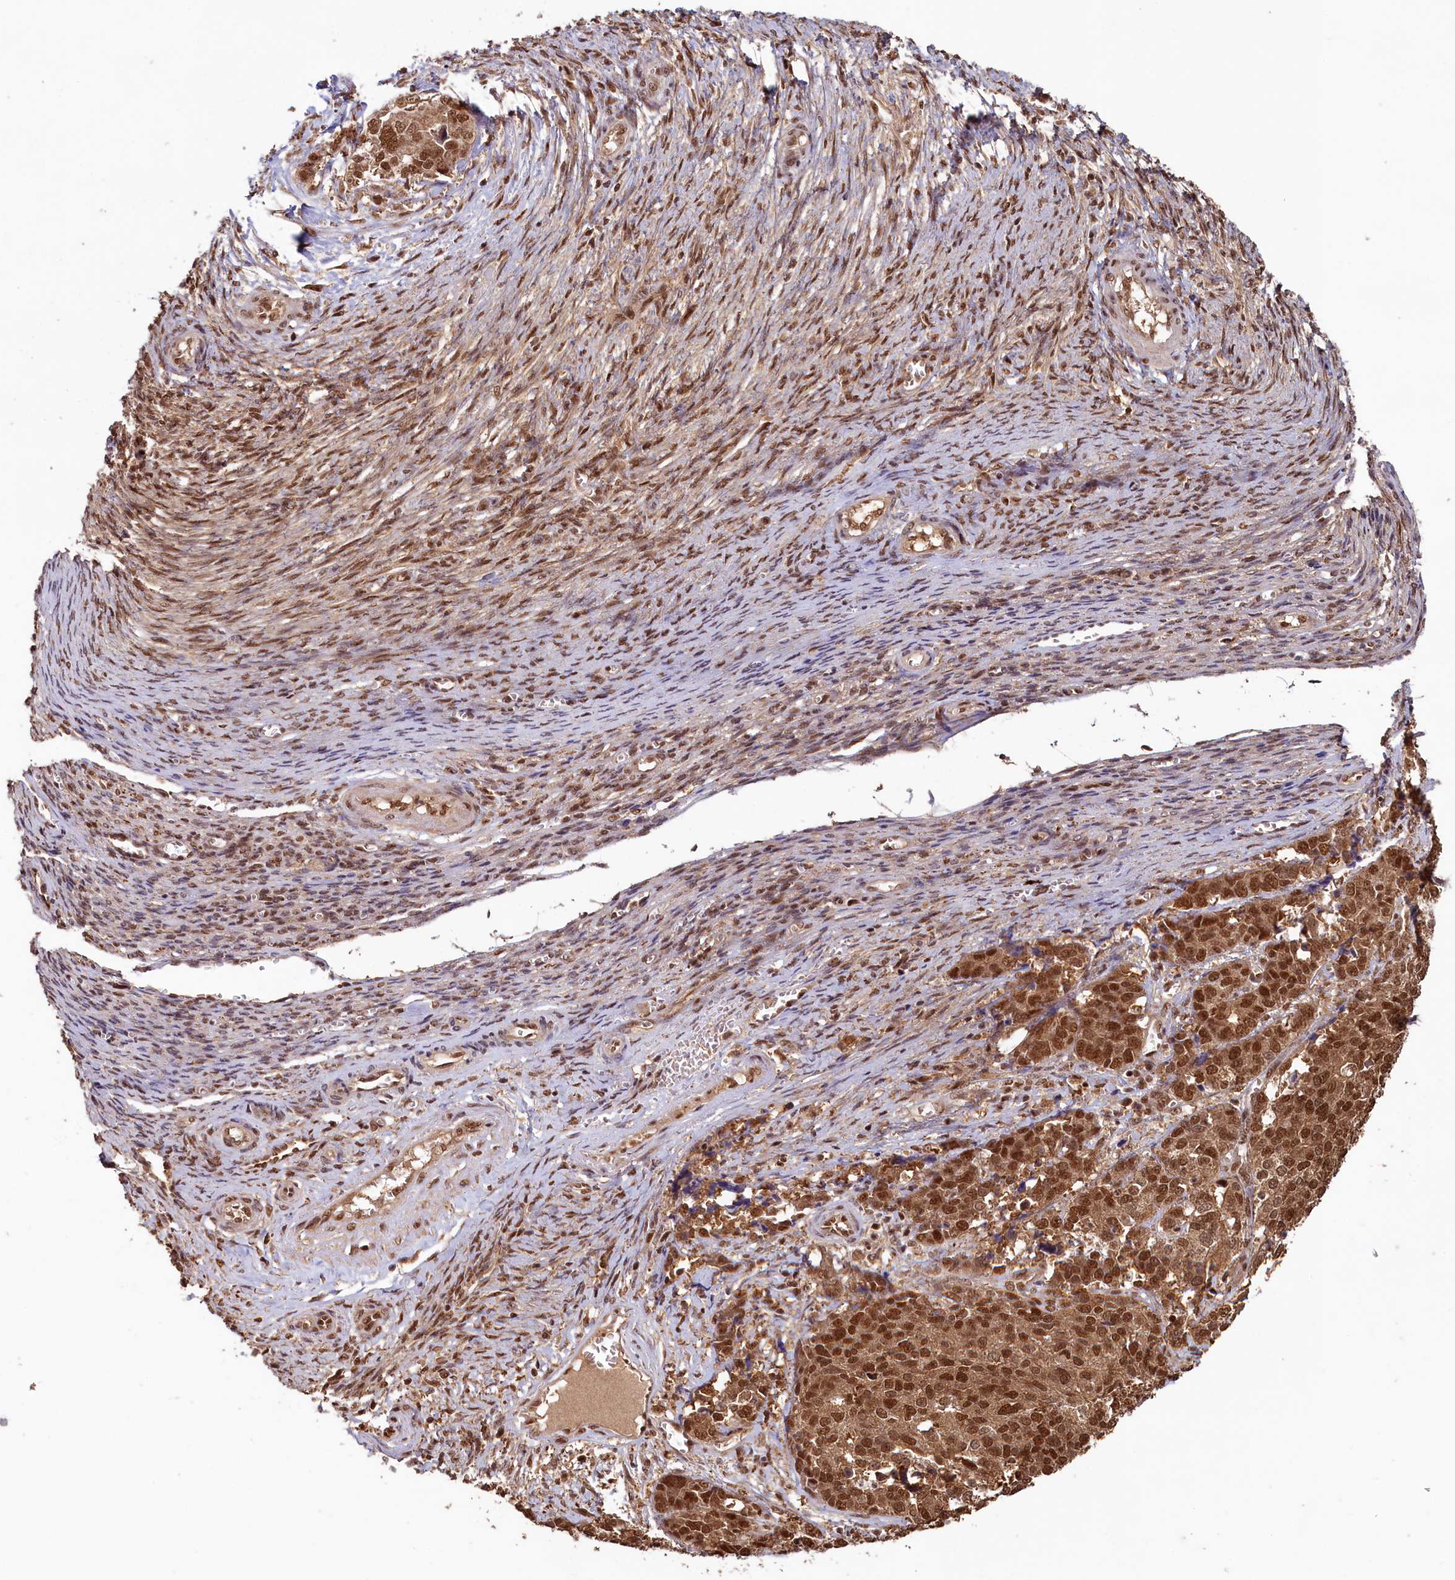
{"staining": {"intensity": "strong", "quantity": ">75%", "location": "nuclear"}, "tissue": "ovarian cancer", "cell_type": "Tumor cells", "image_type": "cancer", "snomed": [{"axis": "morphology", "description": "Cystadenocarcinoma, serous, NOS"}, {"axis": "topography", "description": "Ovary"}], "caption": "DAB immunohistochemical staining of ovarian serous cystadenocarcinoma demonstrates strong nuclear protein expression in approximately >75% of tumor cells. (brown staining indicates protein expression, while blue staining denotes nuclei).", "gene": "NAE1", "patient": {"sex": "female", "age": 44}}